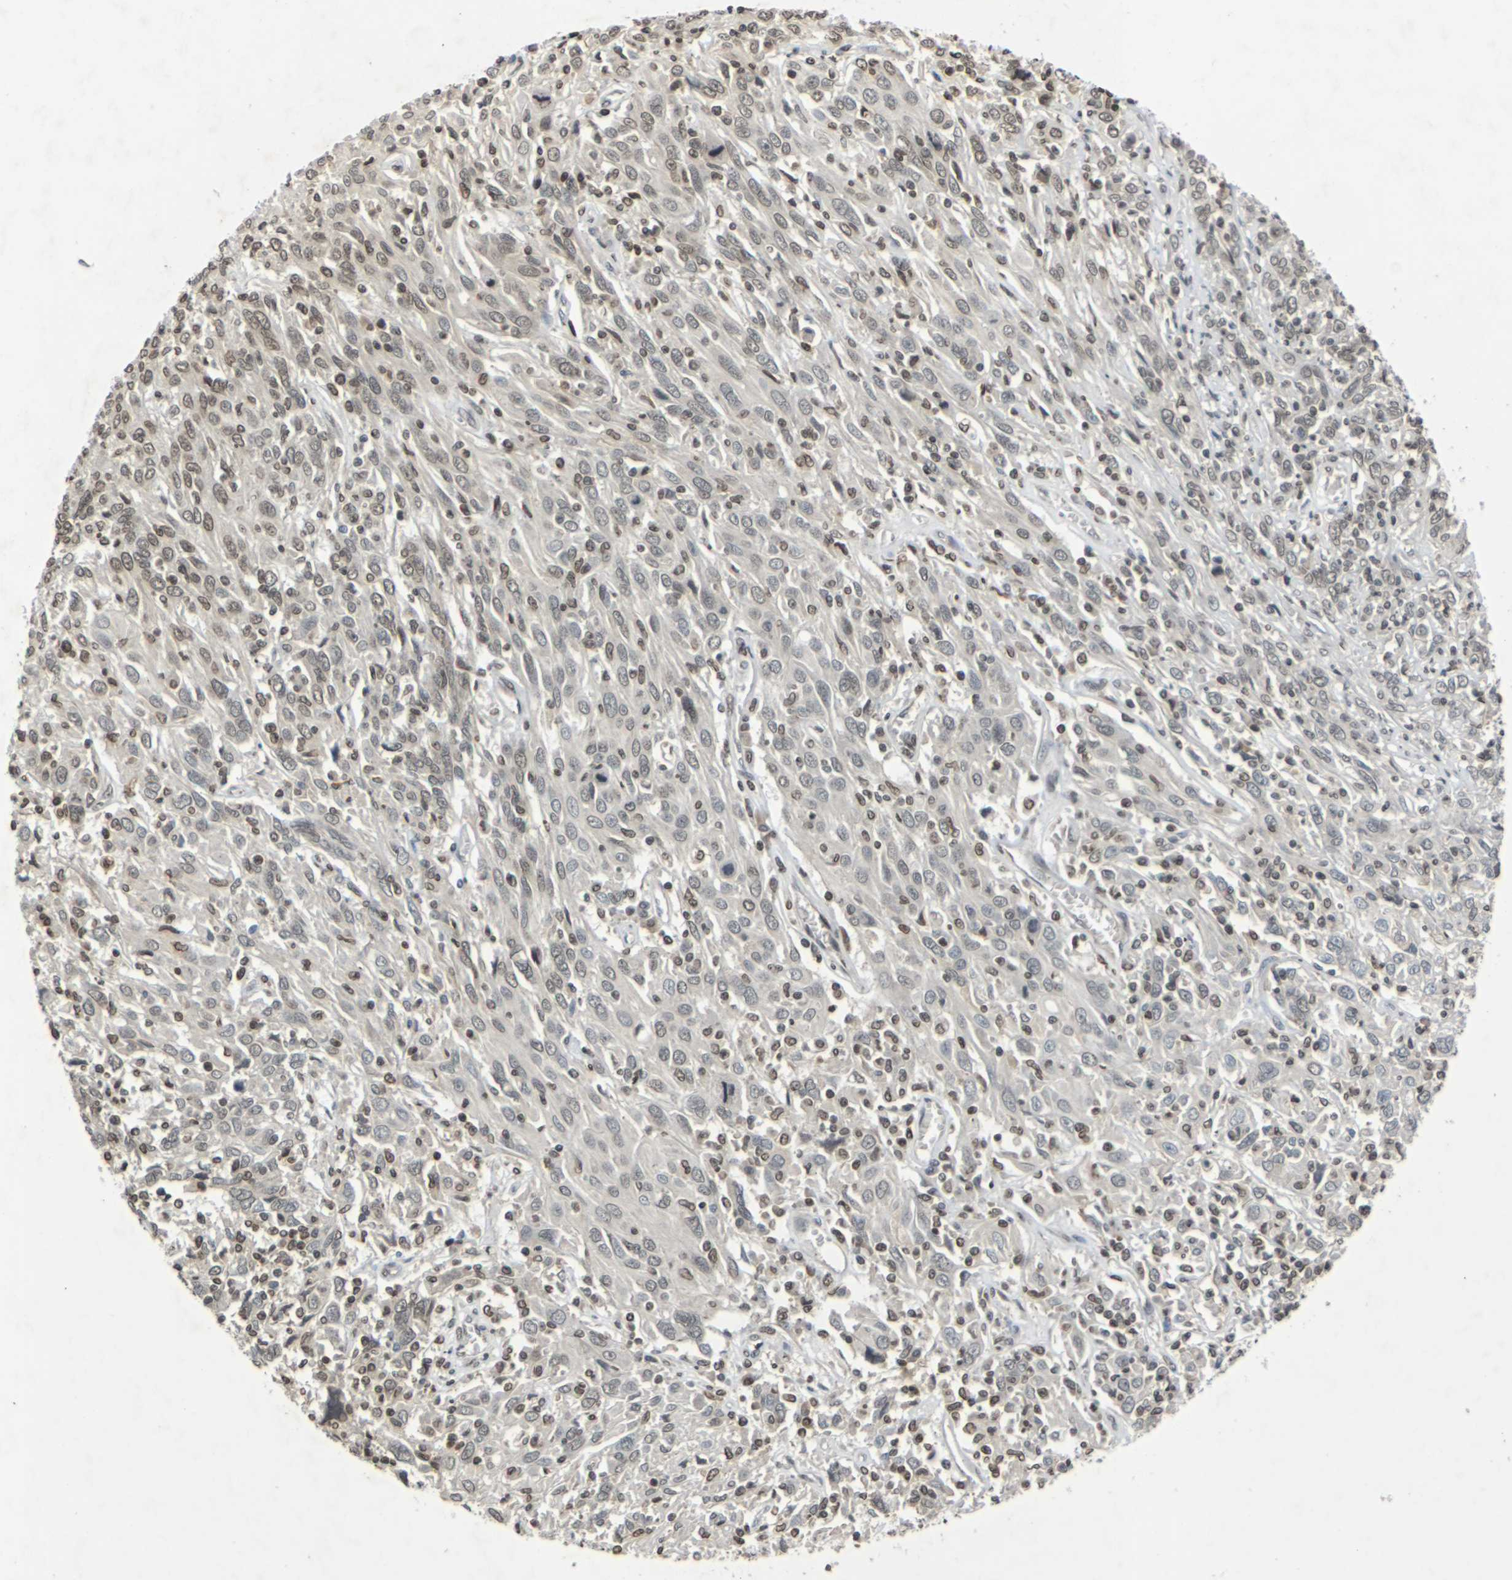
{"staining": {"intensity": "moderate", "quantity": "25%-75%", "location": "nuclear"}, "tissue": "cervical cancer", "cell_type": "Tumor cells", "image_type": "cancer", "snomed": [{"axis": "morphology", "description": "Squamous cell carcinoma, NOS"}, {"axis": "topography", "description": "Cervix"}], "caption": "Tumor cells demonstrate moderate nuclear staining in about 25%-75% of cells in cervical squamous cell carcinoma. The staining was performed using DAB, with brown indicating positive protein expression. Nuclei are stained blue with hematoxylin.", "gene": "NELFA", "patient": {"sex": "female", "age": 46}}